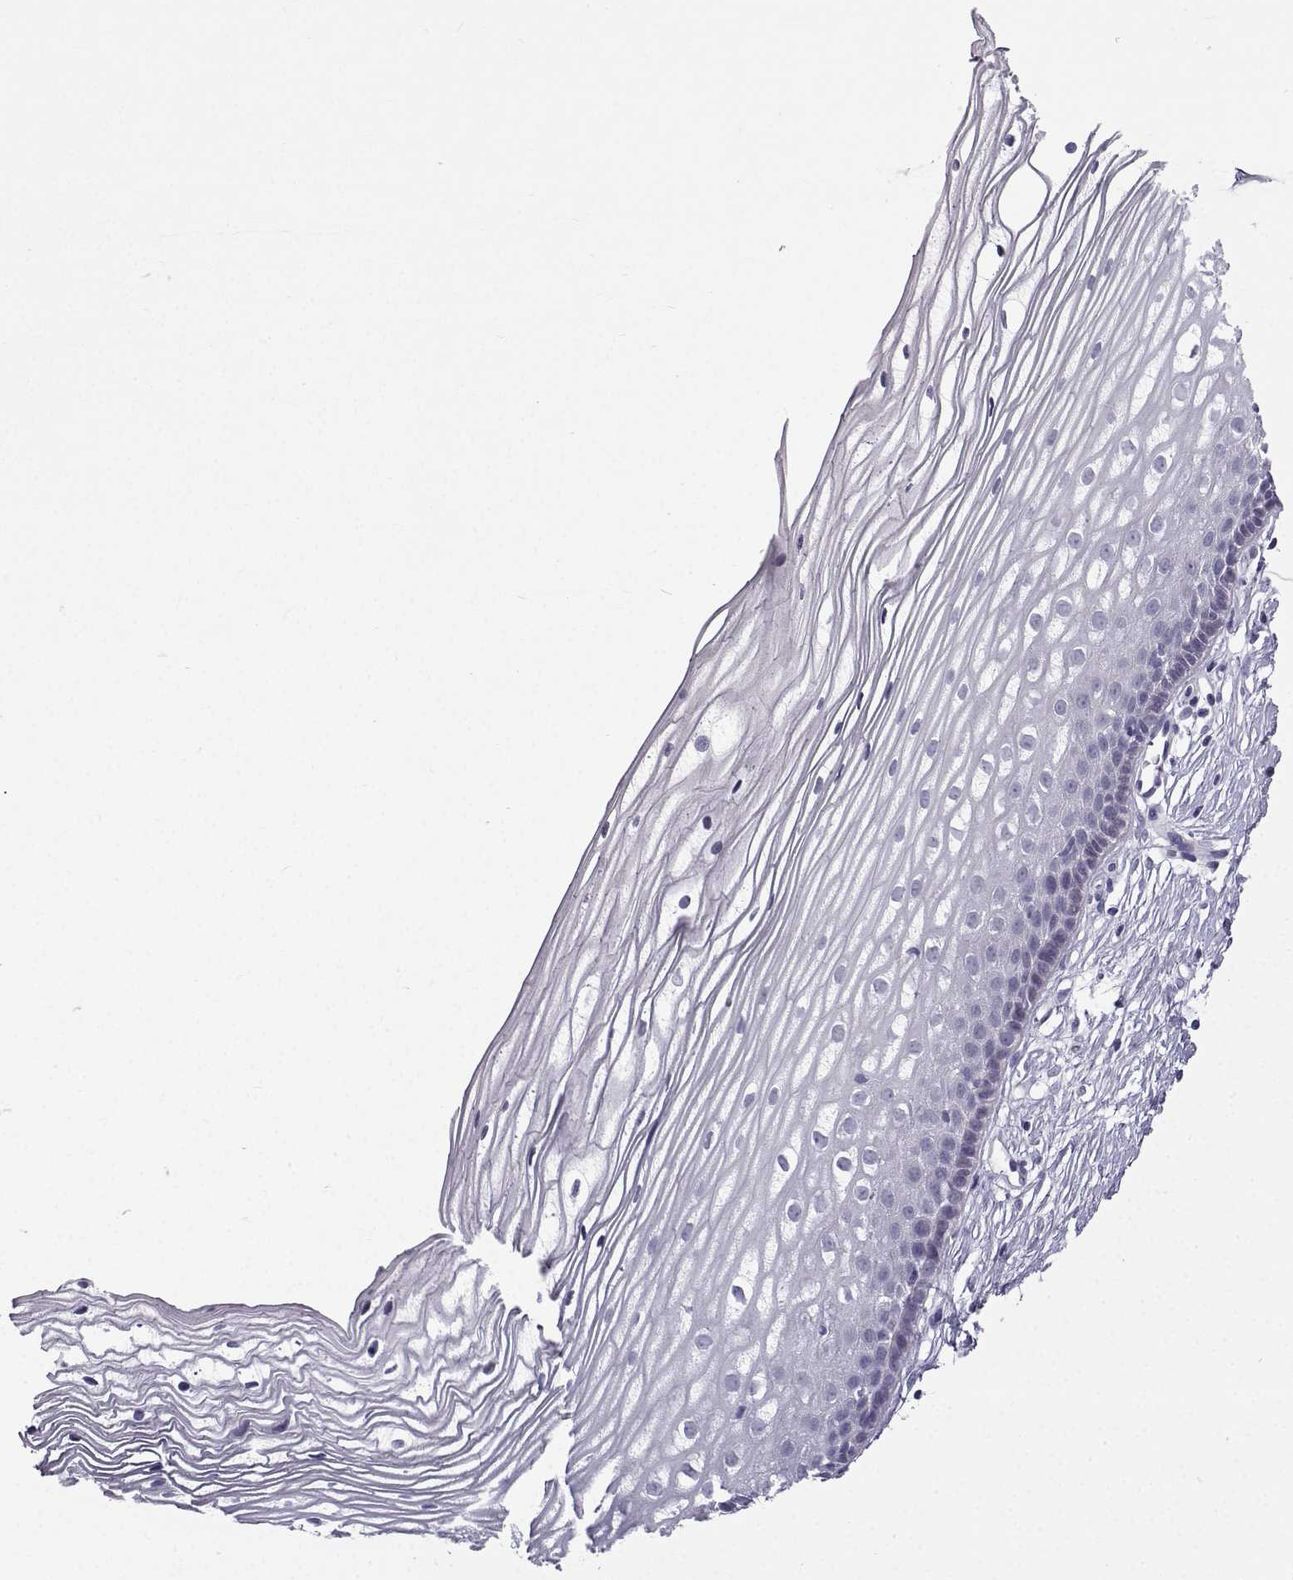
{"staining": {"intensity": "negative", "quantity": "none", "location": "none"}, "tissue": "cervix", "cell_type": "Squamous epithelial cells", "image_type": "normal", "snomed": [{"axis": "morphology", "description": "Normal tissue, NOS"}, {"axis": "topography", "description": "Cervix"}], "caption": "Human cervix stained for a protein using immunohistochemistry (IHC) demonstrates no positivity in squamous epithelial cells.", "gene": "CFAP53", "patient": {"sex": "female", "age": 40}}